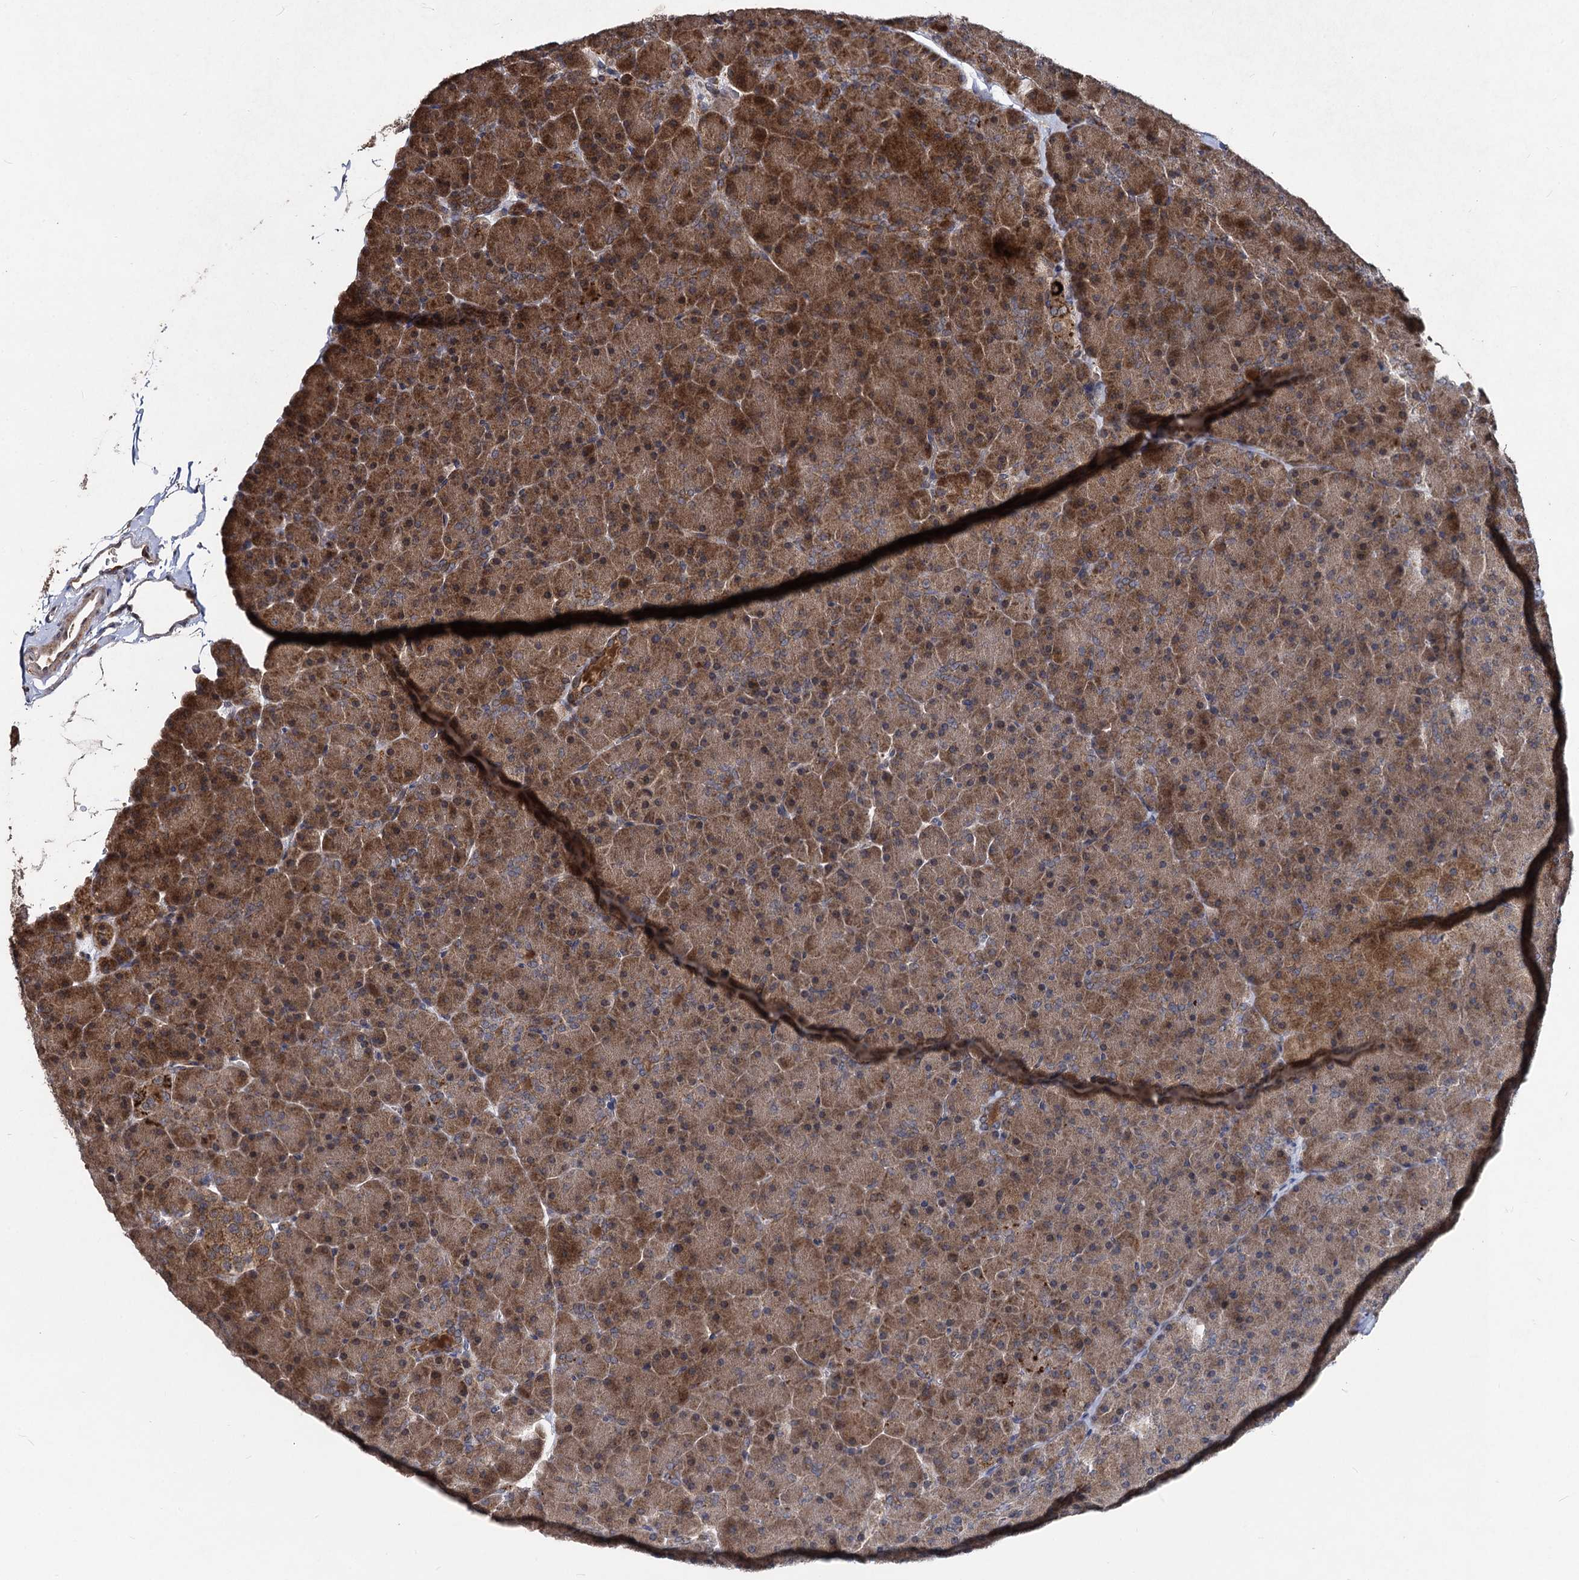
{"staining": {"intensity": "moderate", "quantity": ">75%", "location": "cytoplasmic/membranous"}, "tissue": "pancreas", "cell_type": "Exocrine glandular cells", "image_type": "normal", "snomed": [{"axis": "morphology", "description": "Normal tissue, NOS"}, {"axis": "topography", "description": "Pancreas"}], "caption": "High-magnification brightfield microscopy of benign pancreas stained with DAB (3,3'-diaminobenzidine) (brown) and counterstained with hematoxylin (blue). exocrine glandular cells exhibit moderate cytoplasmic/membranous positivity is appreciated in approximately>75% of cells.", "gene": "BCL2L2", "patient": {"sex": "male", "age": 36}}